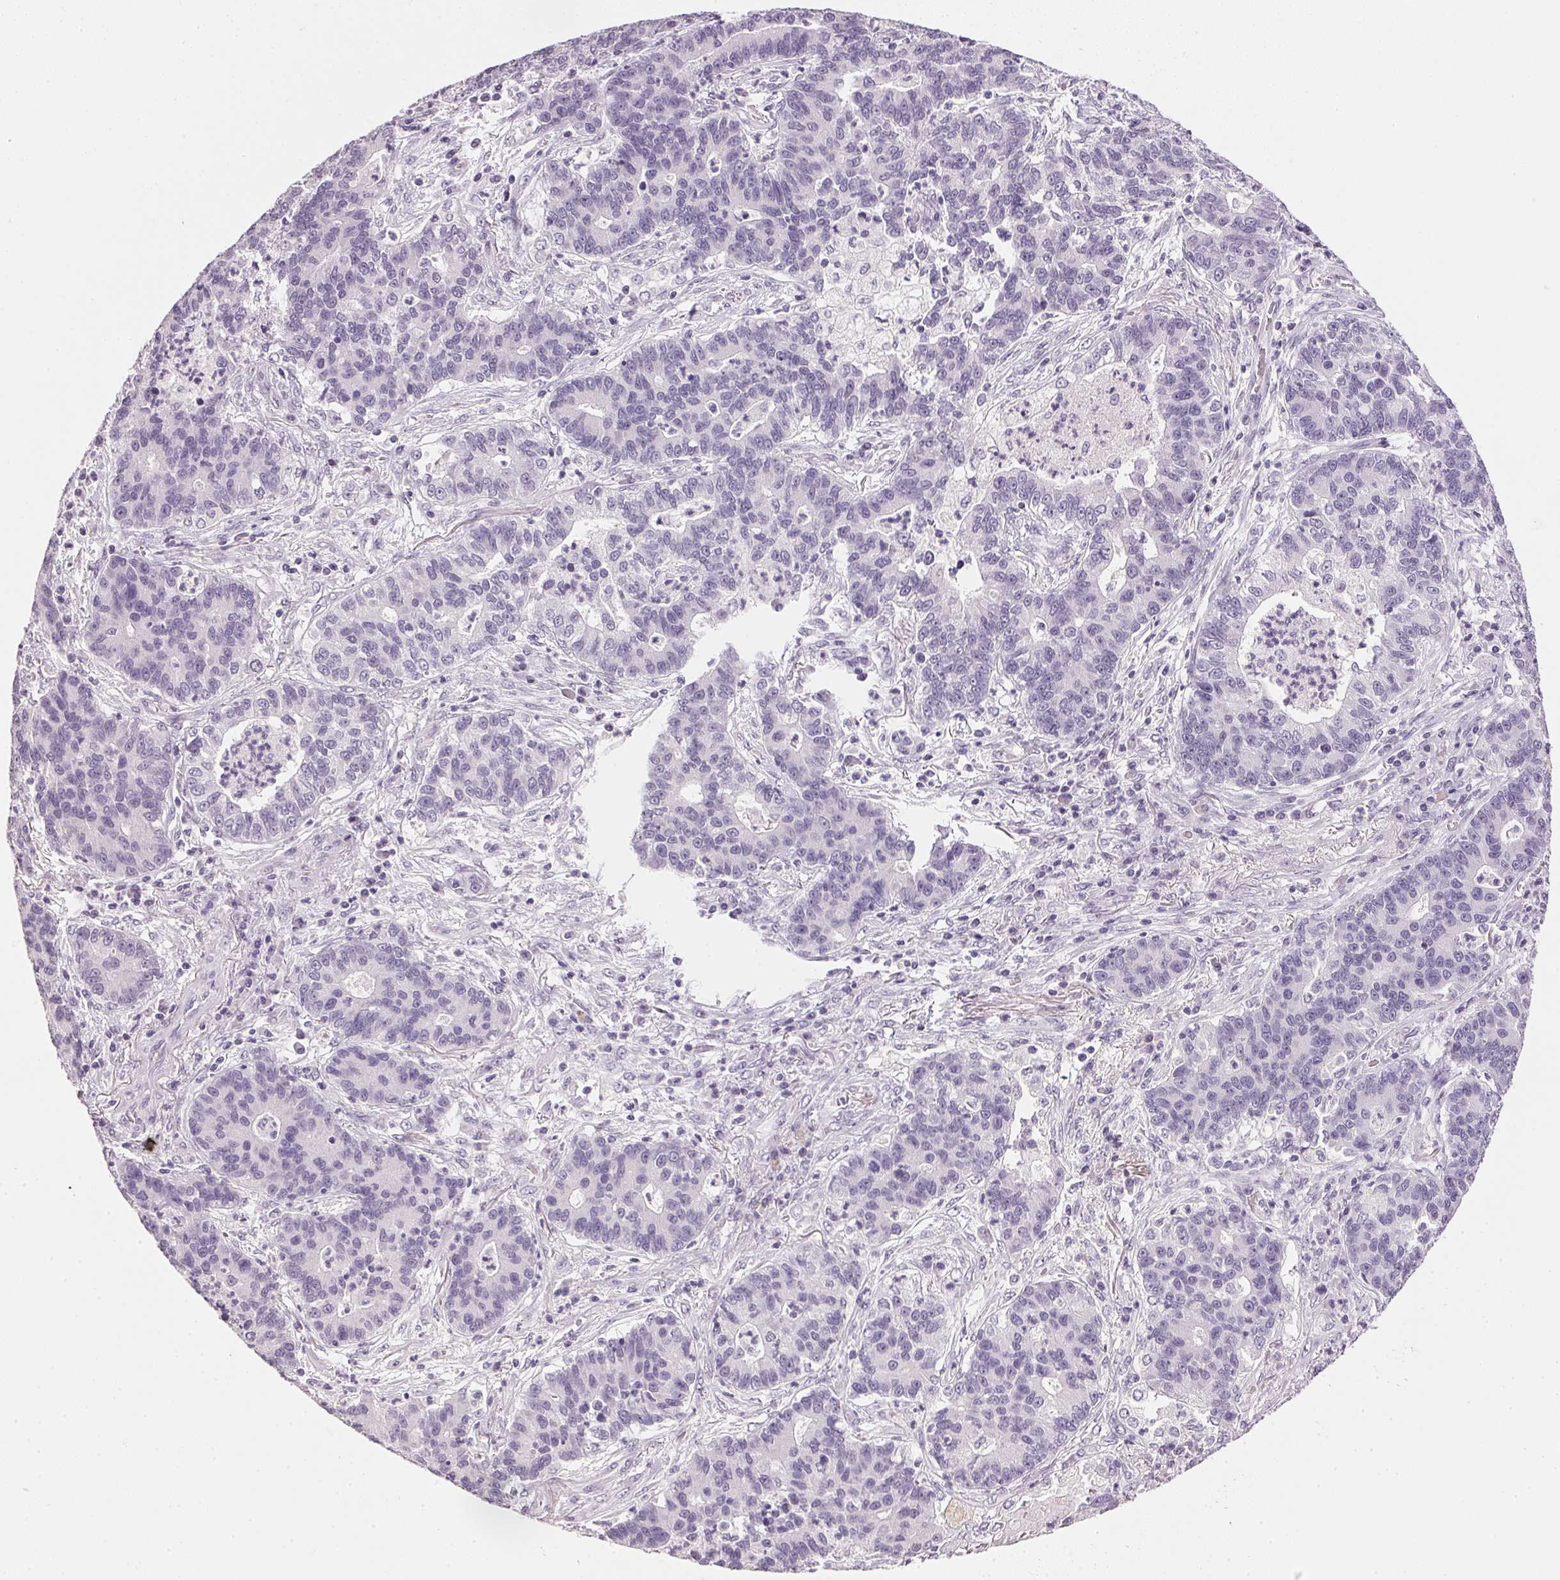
{"staining": {"intensity": "negative", "quantity": "none", "location": "none"}, "tissue": "lung cancer", "cell_type": "Tumor cells", "image_type": "cancer", "snomed": [{"axis": "morphology", "description": "Adenocarcinoma, NOS"}, {"axis": "topography", "description": "Lung"}], "caption": "This micrograph is of lung cancer stained with immunohistochemistry to label a protein in brown with the nuclei are counter-stained blue. There is no staining in tumor cells. (DAB immunohistochemistry with hematoxylin counter stain).", "gene": "IGFBP1", "patient": {"sex": "female", "age": 57}}